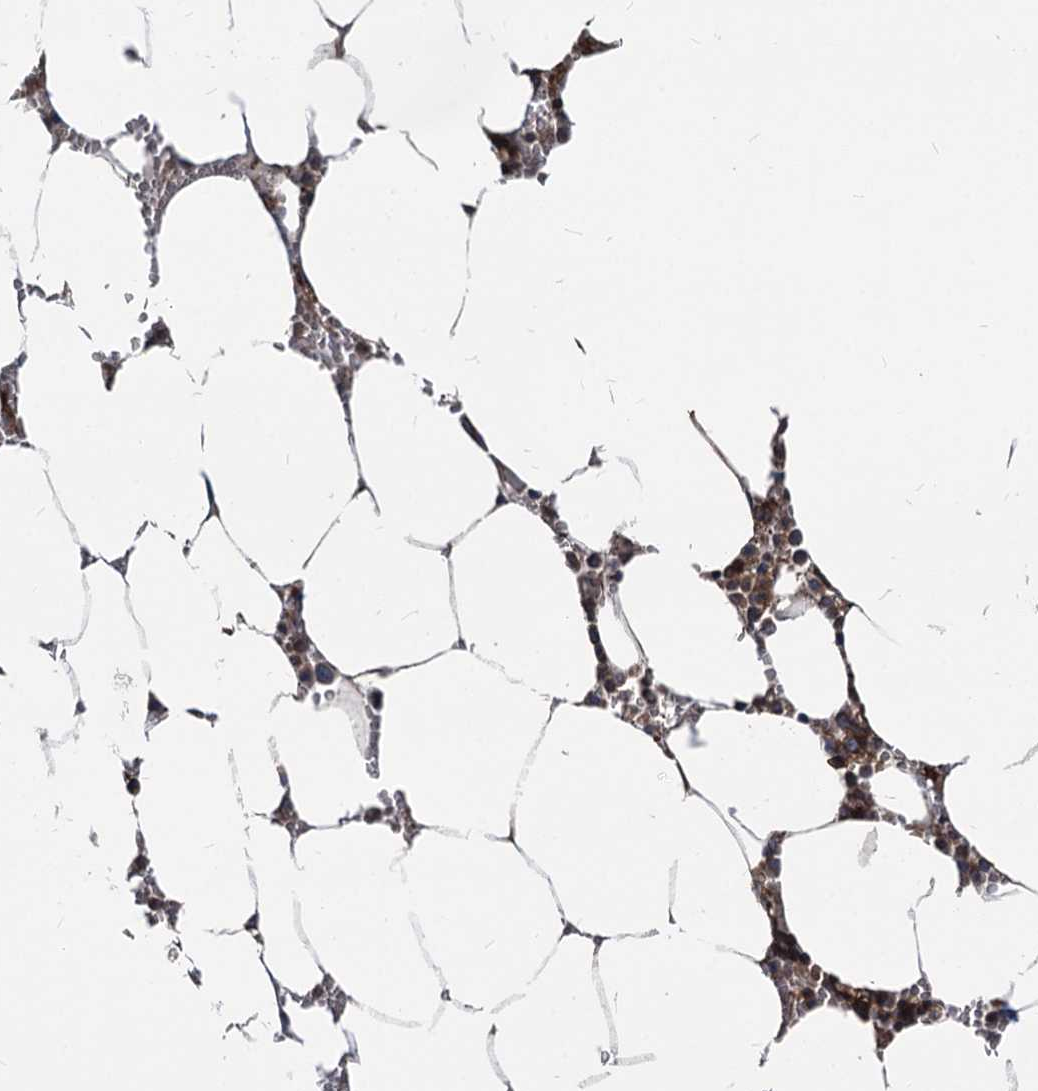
{"staining": {"intensity": "strong", "quantity": "25%-75%", "location": "cytoplasmic/membranous"}, "tissue": "bone marrow", "cell_type": "Hematopoietic cells", "image_type": "normal", "snomed": [{"axis": "morphology", "description": "Normal tissue, NOS"}, {"axis": "topography", "description": "Bone marrow"}], "caption": "A high-resolution image shows immunohistochemistry staining of benign bone marrow, which shows strong cytoplasmic/membranous positivity in approximately 25%-75% of hematopoietic cells.", "gene": "STIM1", "patient": {"sex": "male", "age": 70}}